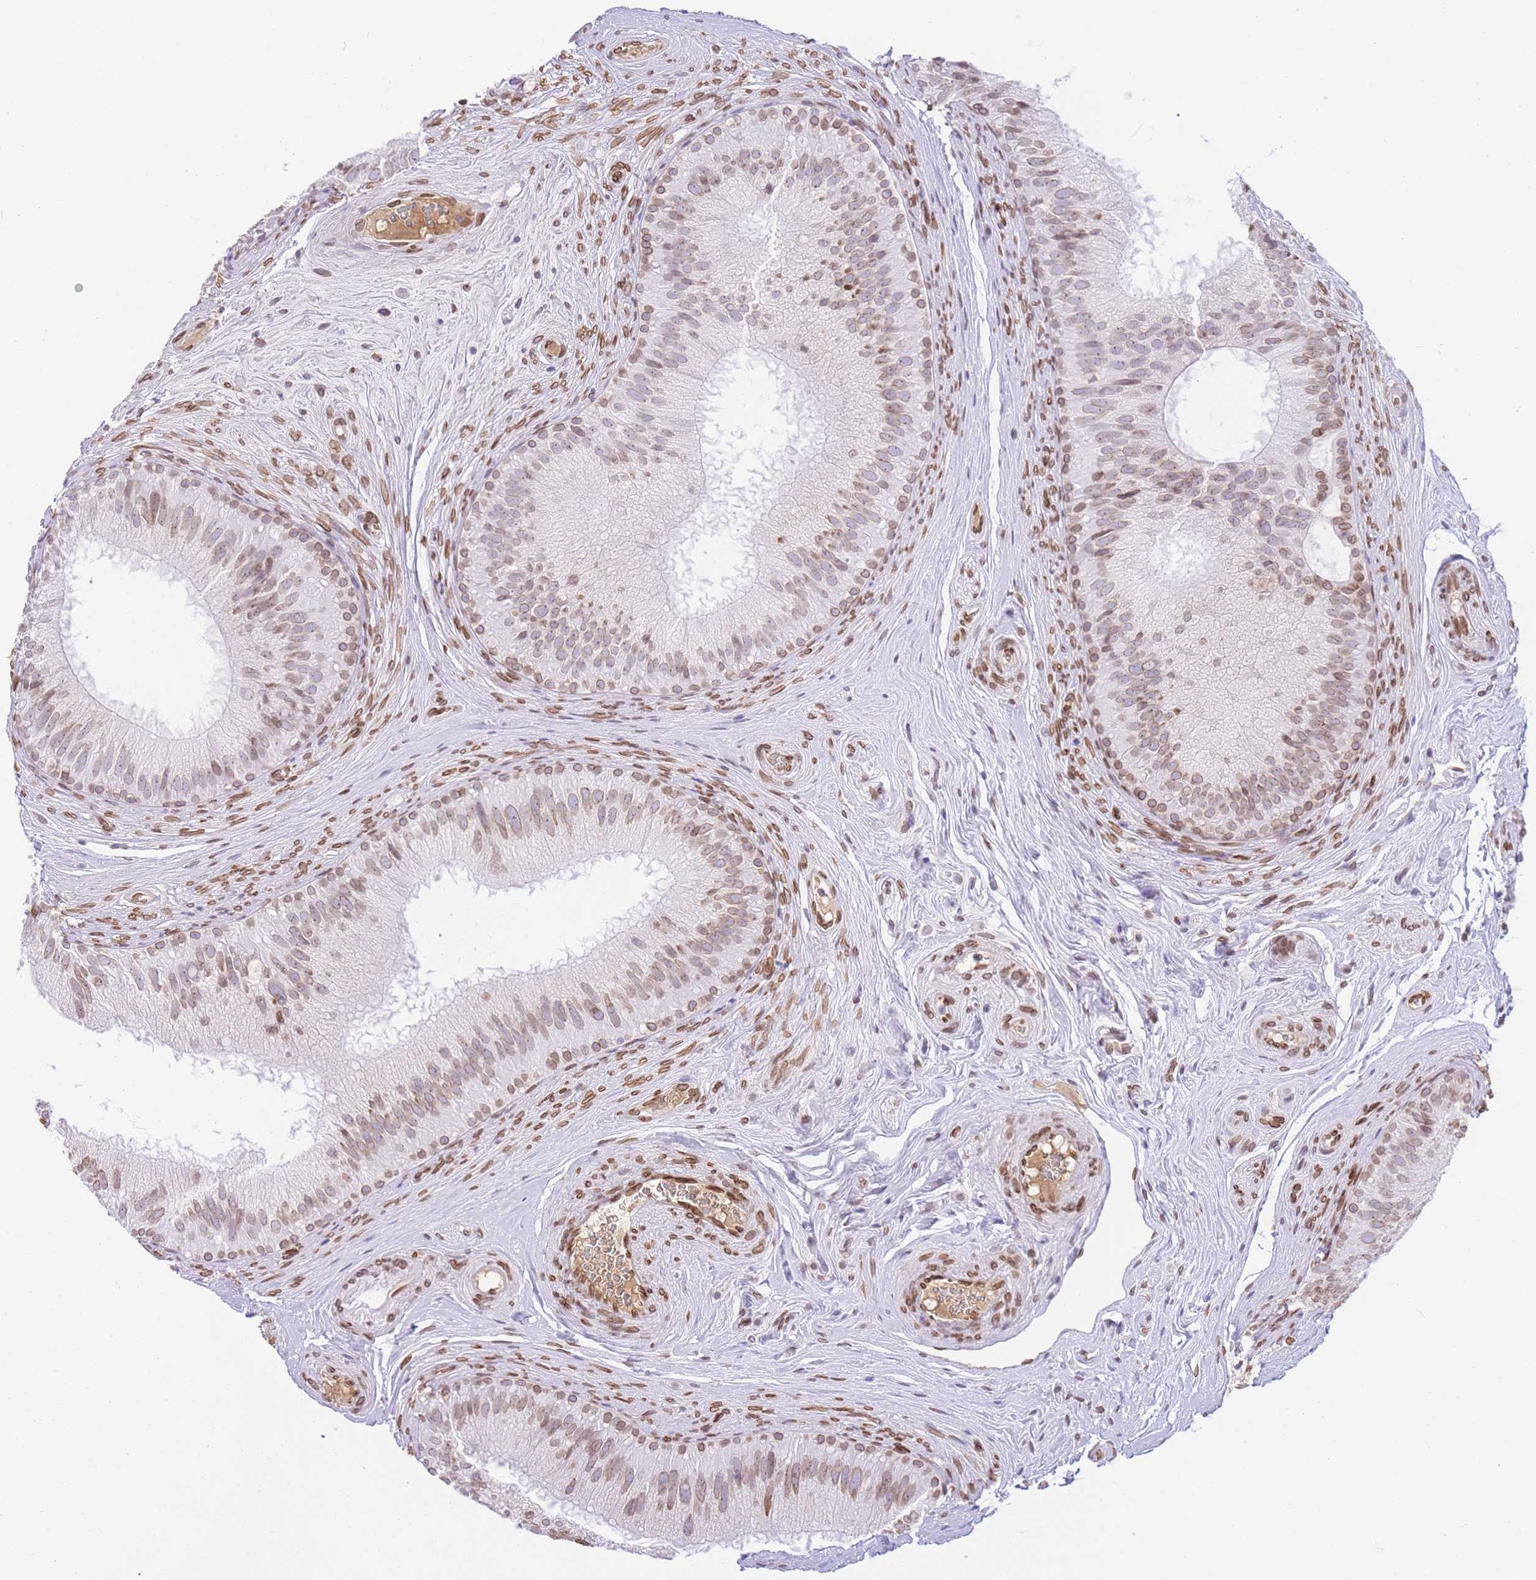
{"staining": {"intensity": "moderate", "quantity": ">75%", "location": "cytoplasmic/membranous,nuclear"}, "tissue": "epididymis", "cell_type": "Glandular cells", "image_type": "normal", "snomed": [{"axis": "morphology", "description": "Normal tissue, NOS"}, {"axis": "topography", "description": "Epididymis"}], "caption": "DAB (3,3'-diaminobenzidine) immunohistochemical staining of benign human epididymis shows moderate cytoplasmic/membranous,nuclear protein positivity in approximately >75% of glandular cells.", "gene": "OR10AD1", "patient": {"sex": "male", "age": 34}}